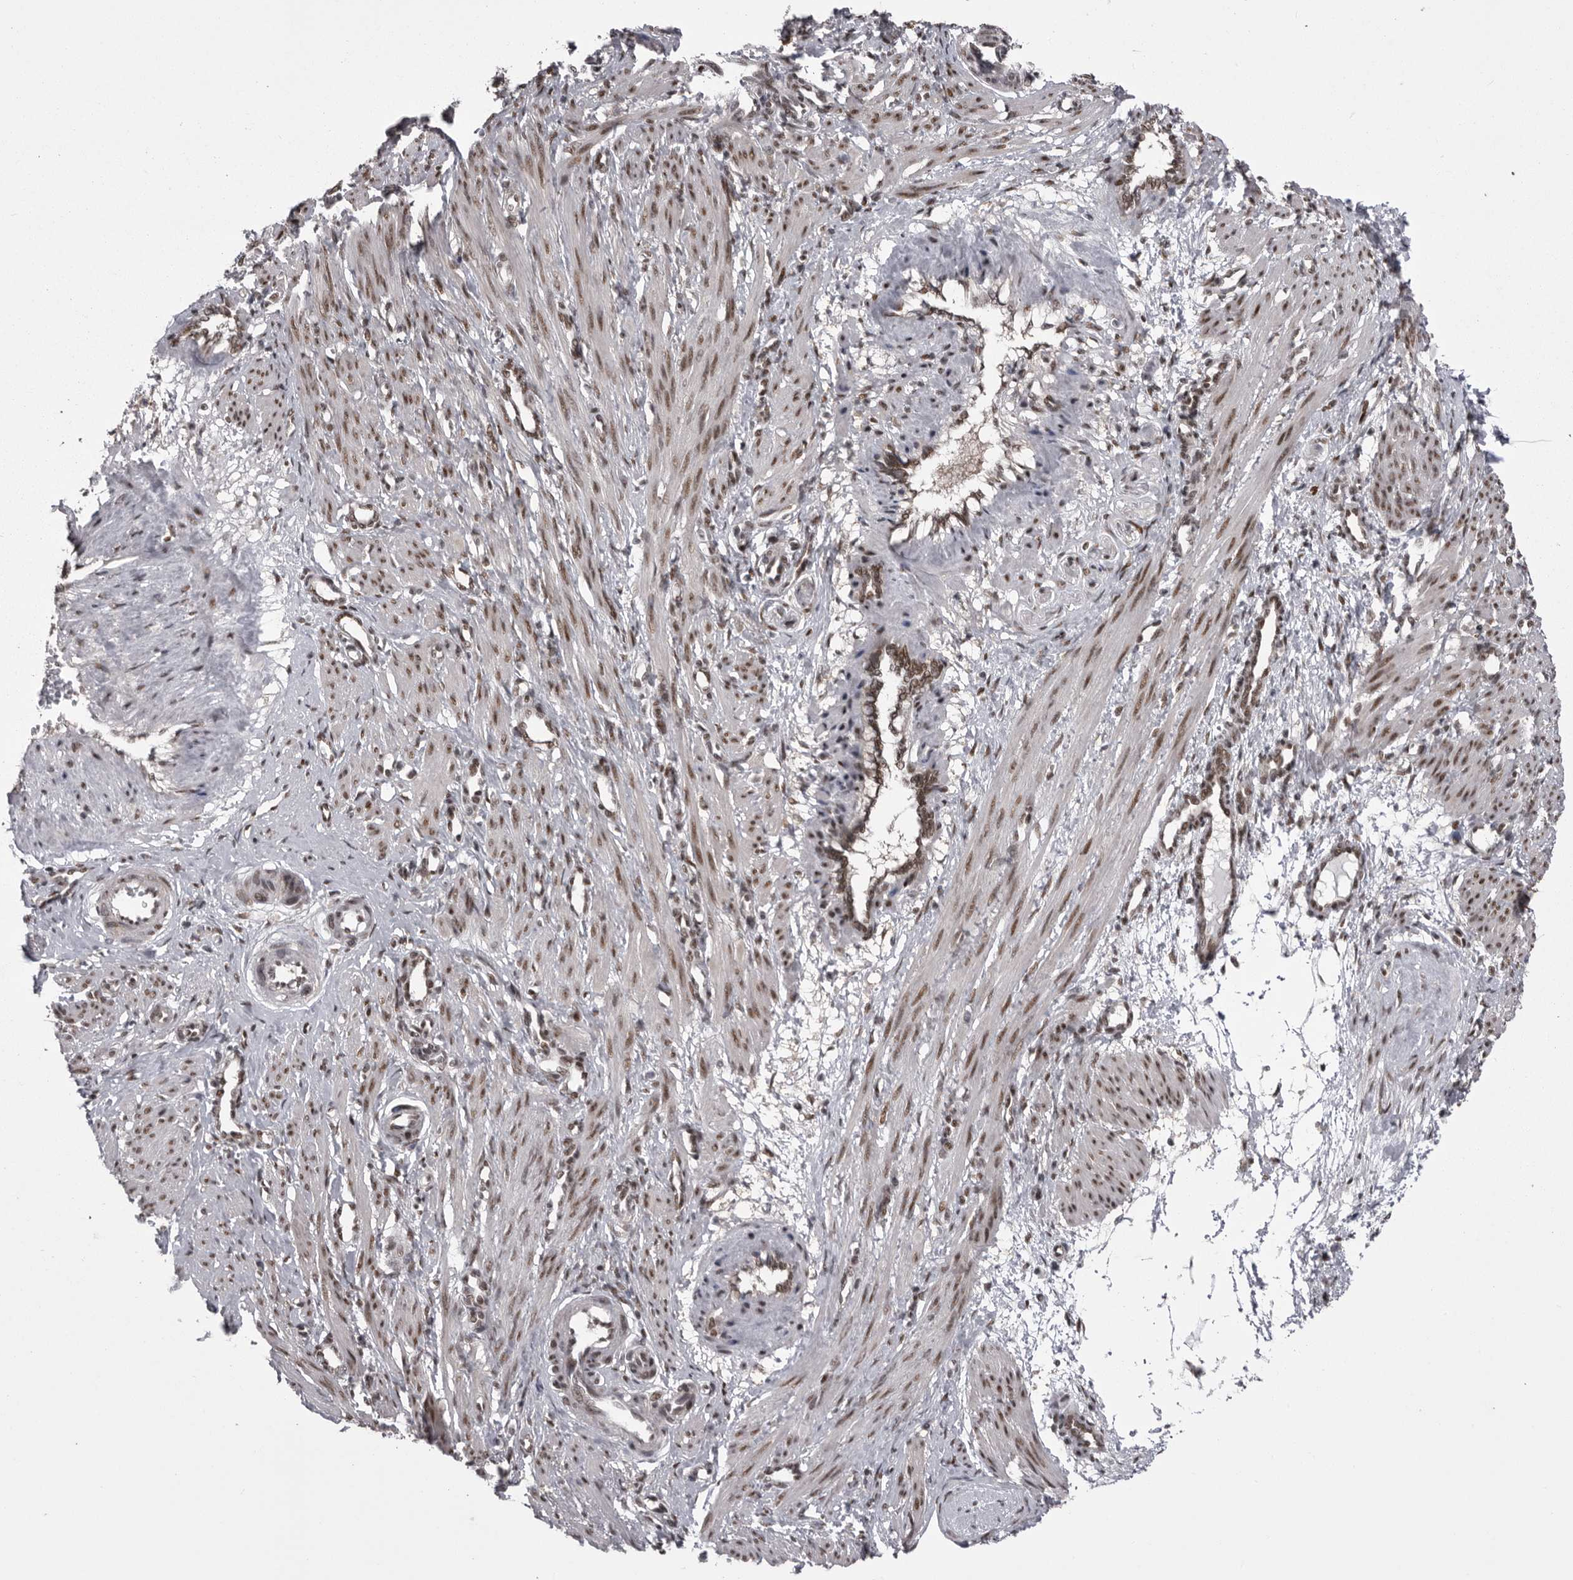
{"staining": {"intensity": "moderate", "quantity": ">75%", "location": "nuclear"}, "tissue": "smooth muscle", "cell_type": "Smooth muscle cells", "image_type": "normal", "snomed": [{"axis": "morphology", "description": "Normal tissue, NOS"}, {"axis": "topography", "description": "Endometrium"}], "caption": "Immunohistochemistry (IHC) (DAB) staining of normal human smooth muscle reveals moderate nuclear protein positivity in approximately >75% of smooth muscle cells.", "gene": "MEPCE", "patient": {"sex": "female", "age": 33}}